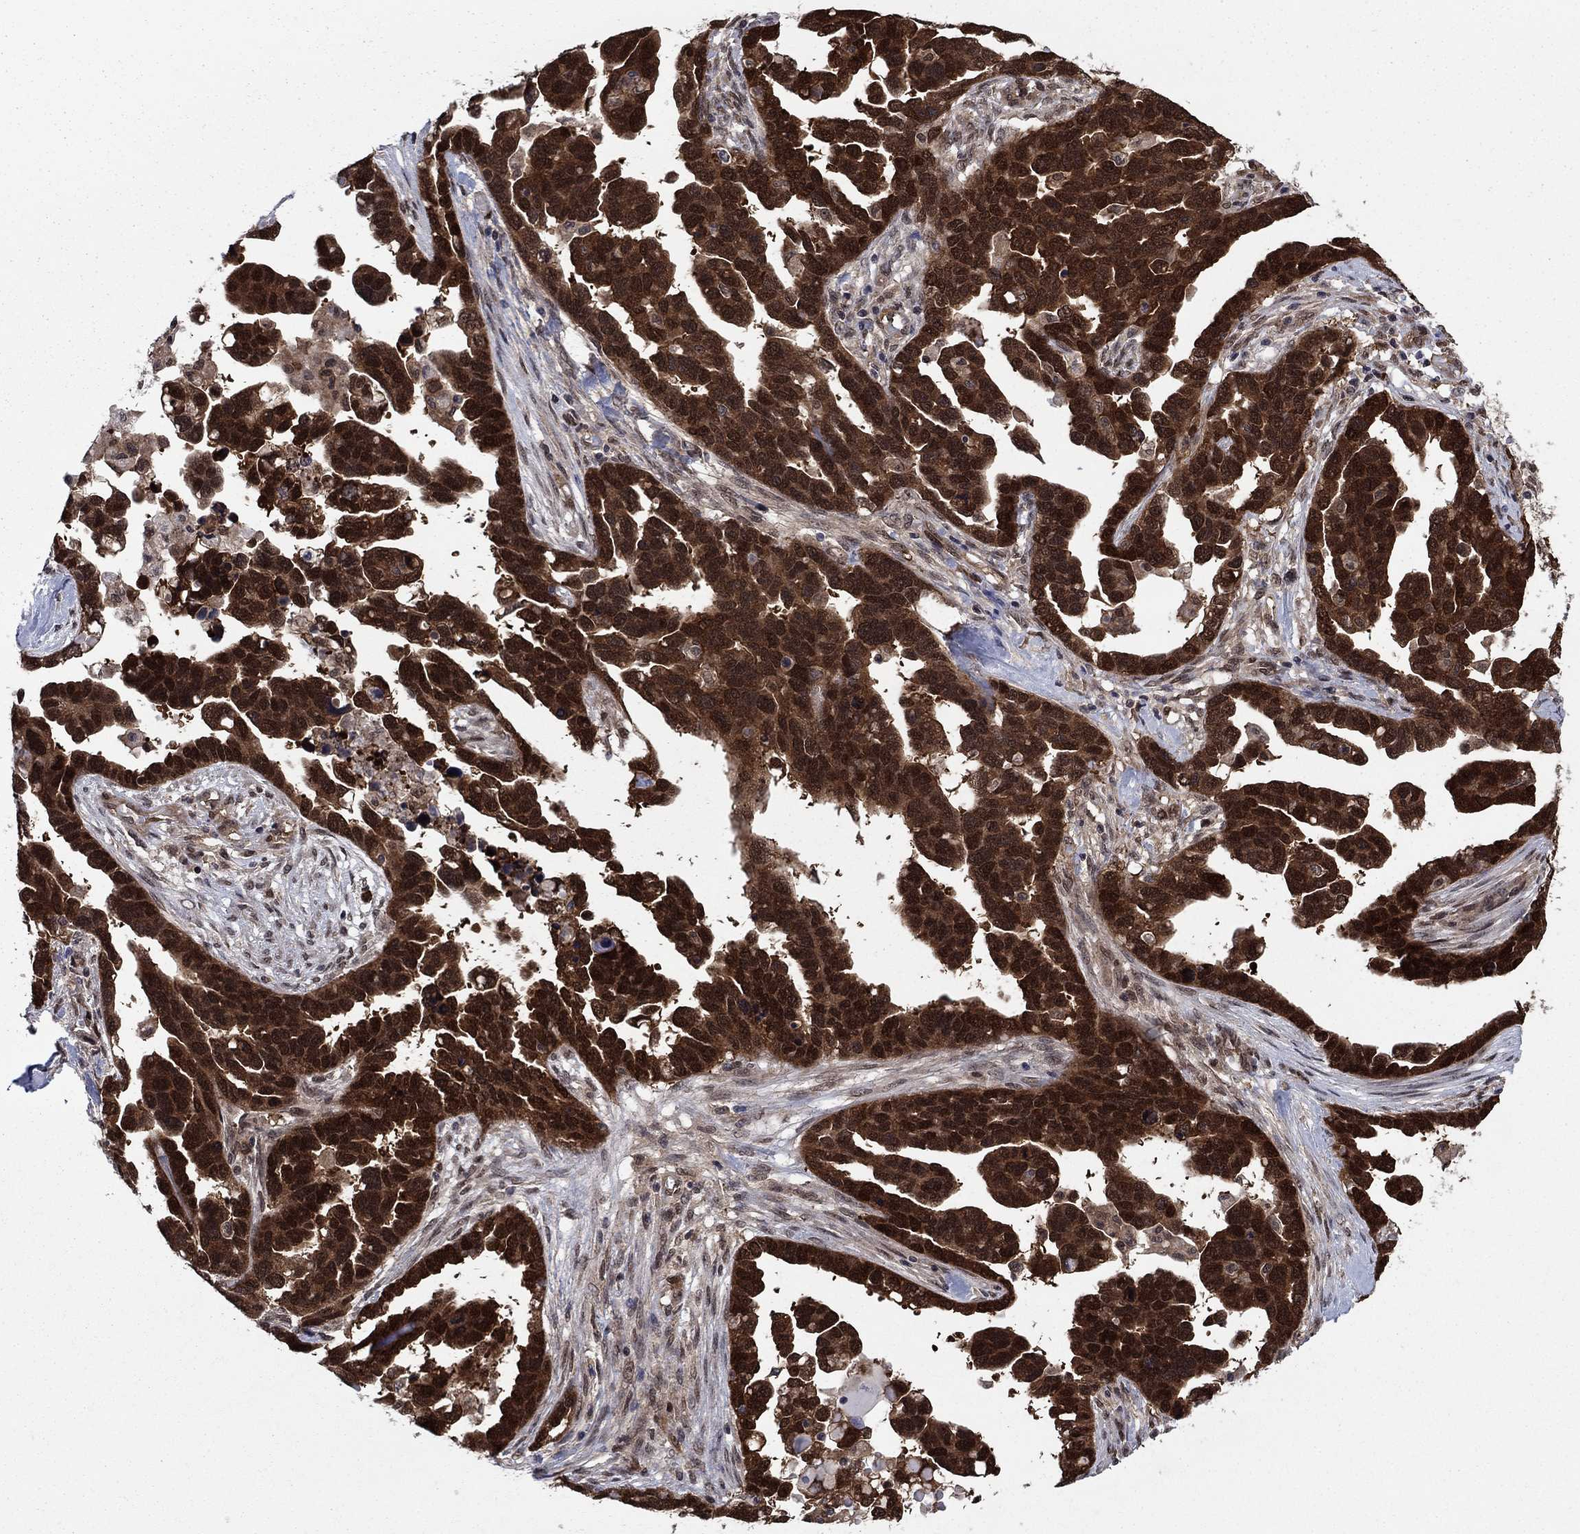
{"staining": {"intensity": "strong", "quantity": ">75%", "location": "cytoplasmic/membranous"}, "tissue": "ovarian cancer", "cell_type": "Tumor cells", "image_type": "cancer", "snomed": [{"axis": "morphology", "description": "Cystadenocarcinoma, serous, NOS"}, {"axis": "topography", "description": "Ovary"}], "caption": "Immunohistochemistry staining of ovarian serous cystadenocarcinoma, which demonstrates high levels of strong cytoplasmic/membranous staining in approximately >75% of tumor cells indicating strong cytoplasmic/membranous protein positivity. The staining was performed using DAB (brown) for protein detection and nuclei were counterstained in hematoxylin (blue).", "gene": "FKBP4", "patient": {"sex": "female", "age": 54}}